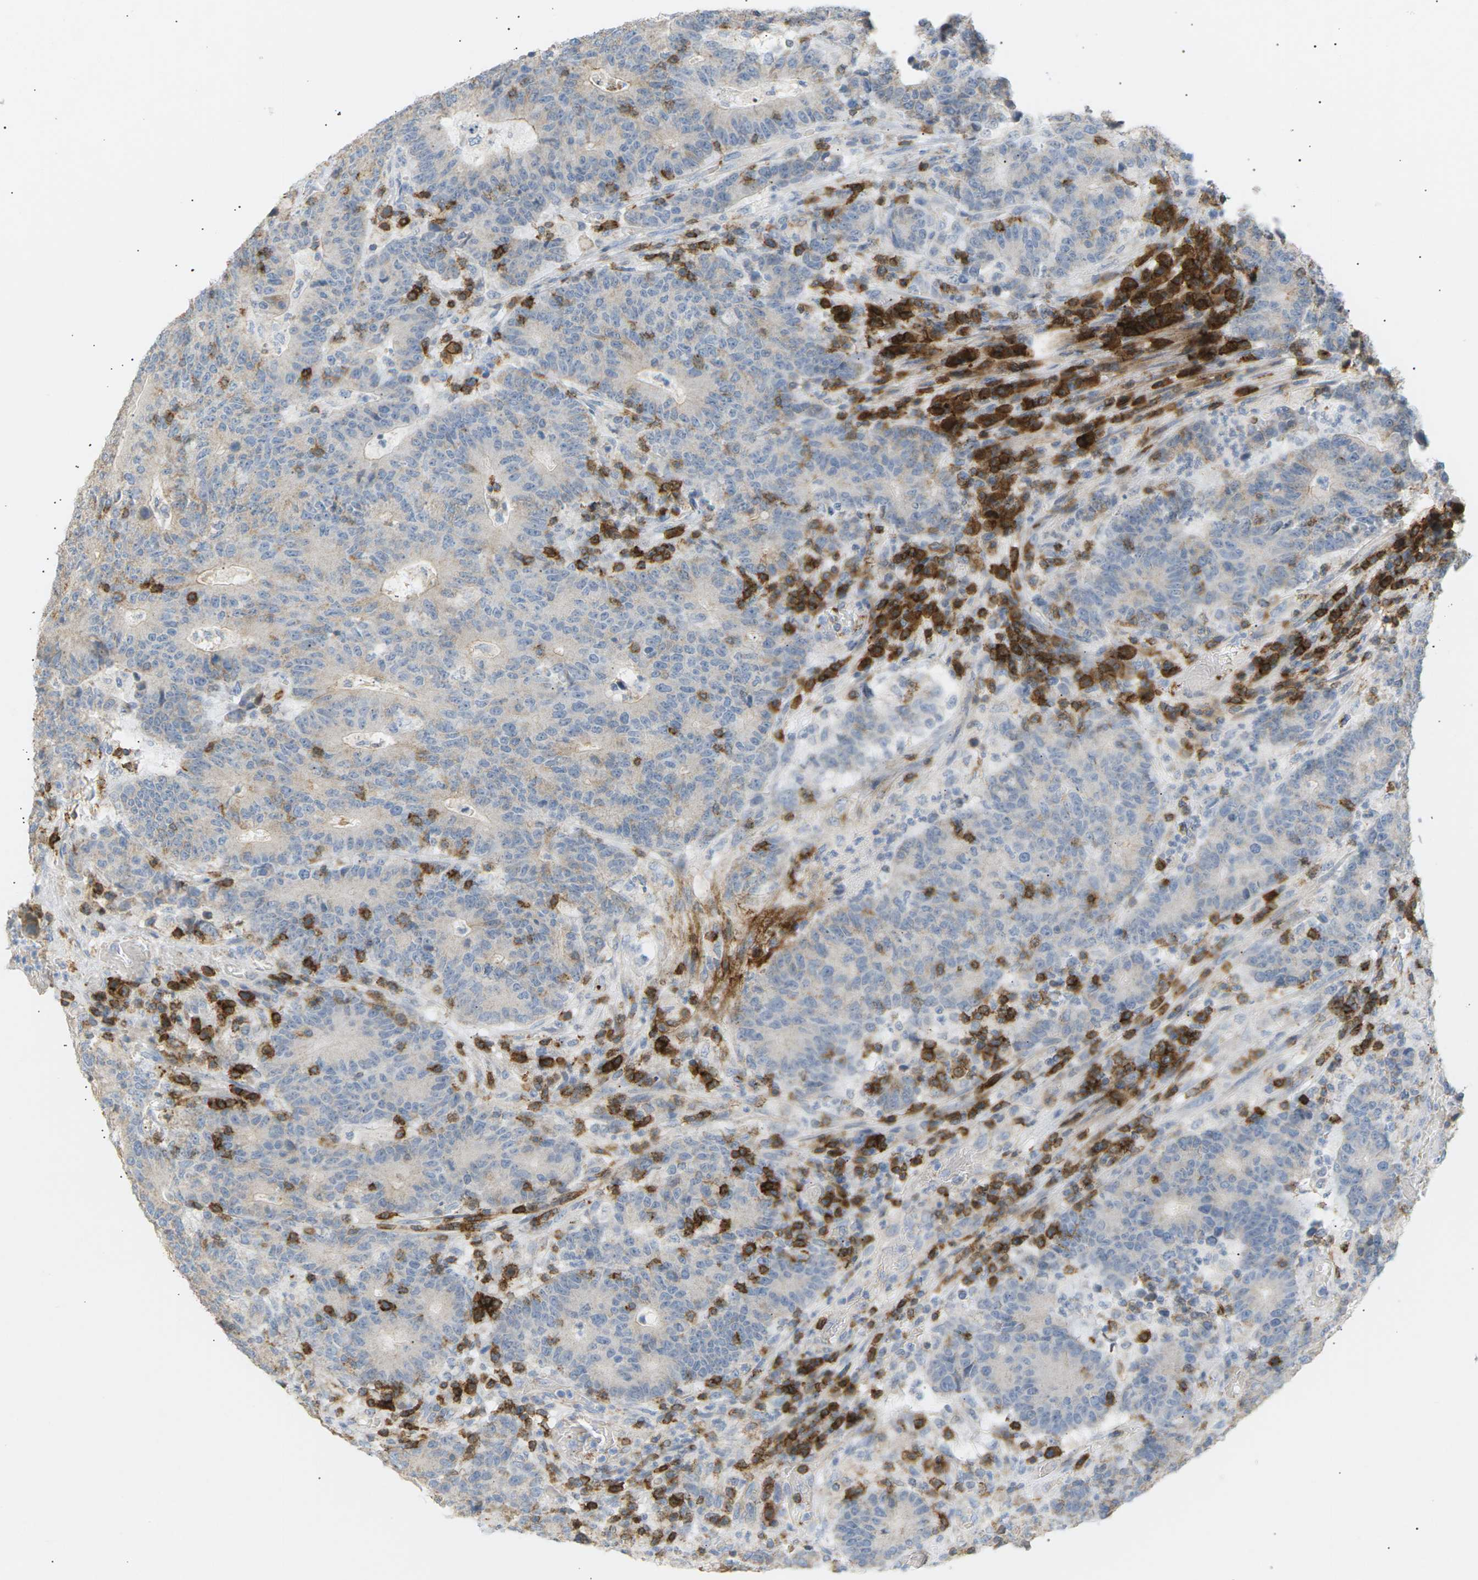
{"staining": {"intensity": "negative", "quantity": "none", "location": "none"}, "tissue": "colorectal cancer", "cell_type": "Tumor cells", "image_type": "cancer", "snomed": [{"axis": "morphology", "description": "Normal tissue, NOS"}, {"axis": "morphology", "description": "Adenocarcinoma, NOS"}, {"axis": "topography", "description": "Colon"}], "caption": "This is an IHC histopathology image of human colorectal cancer (adenocarcinoma). There is no staining in tumor cells.", "gene": "LIME1", "patient": {"sex": "female", "age": 75}}